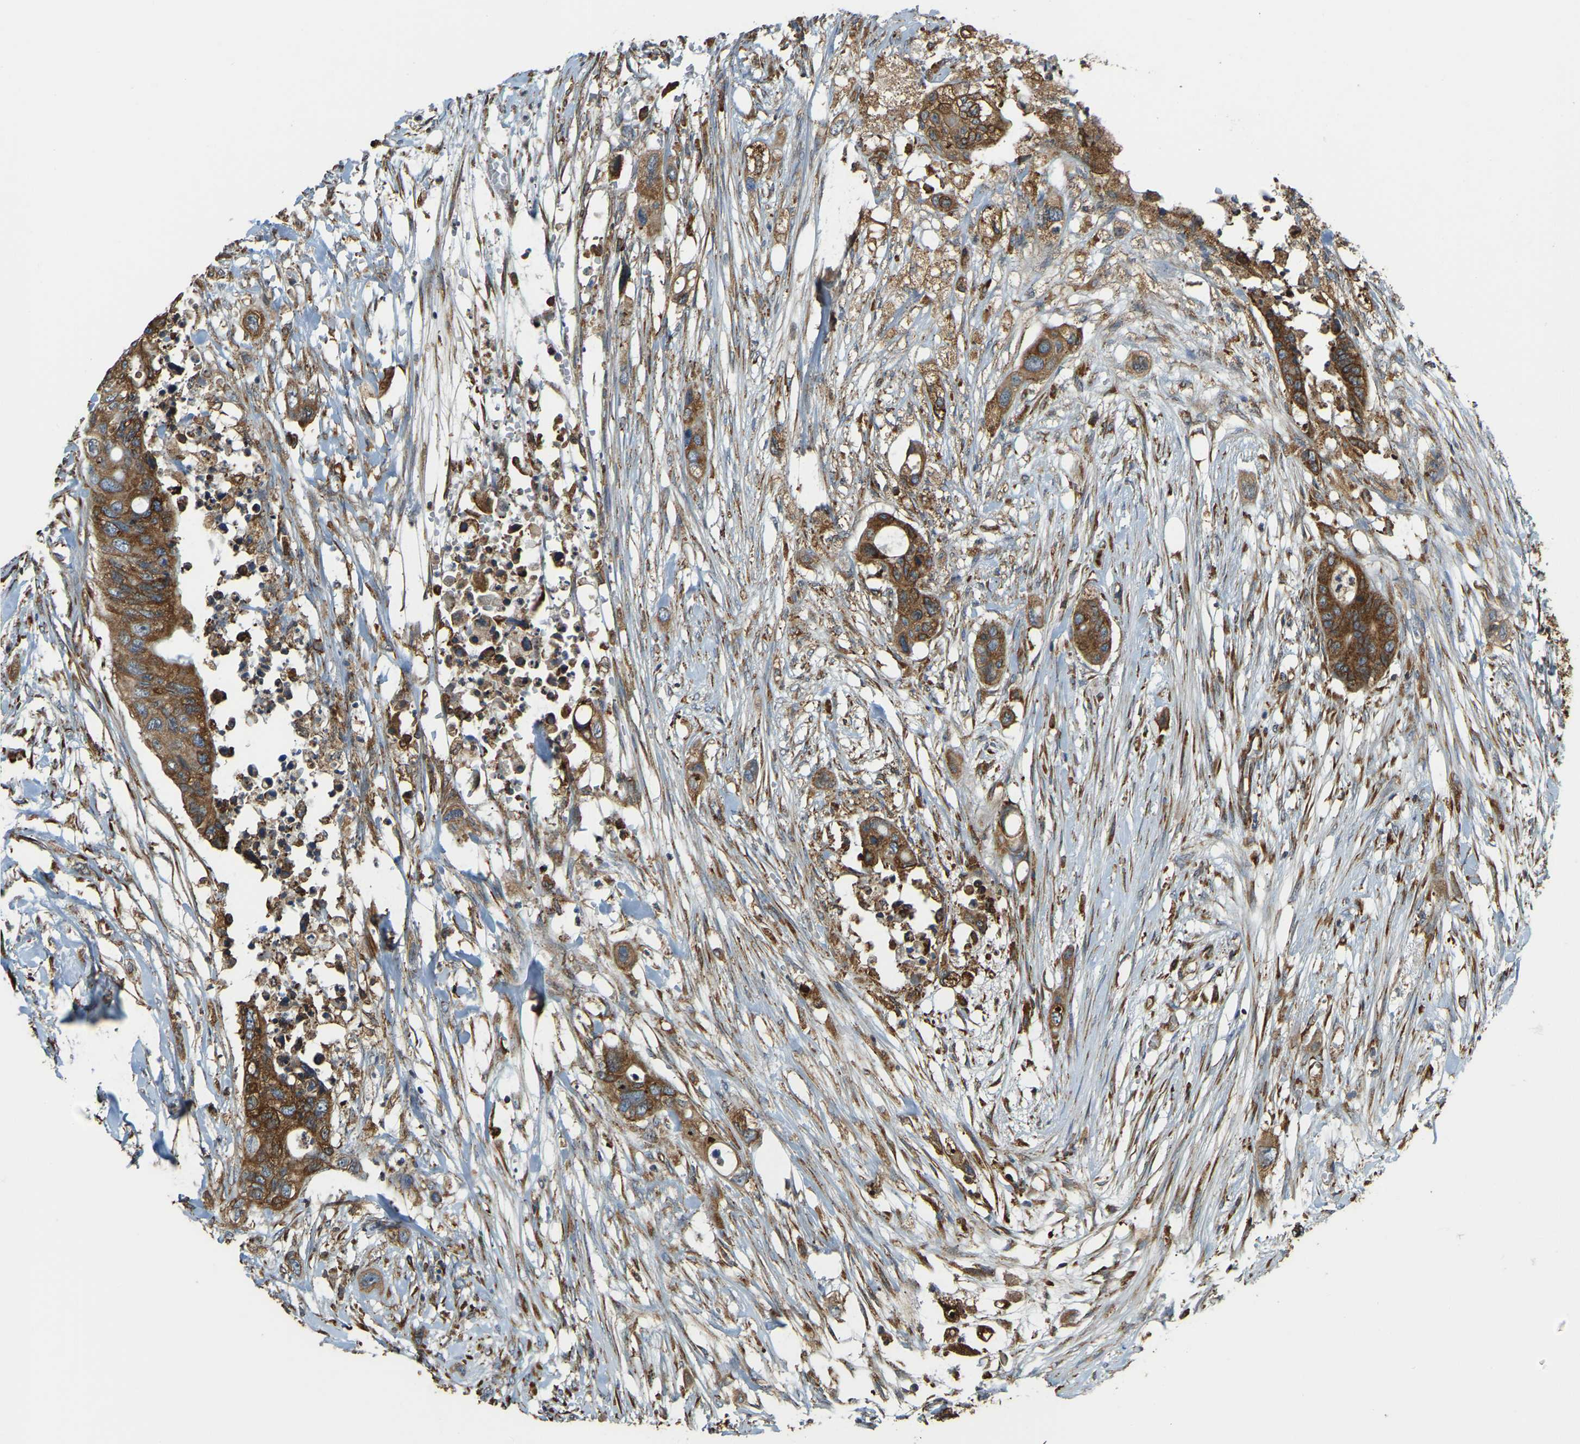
{"staining": {"intensity": "strong", "quantity": ">75%", "location": "cytoplasmic/membranous"}, "tissue": "colorectal cancer", "cell_type": "Tumor cells", "image_type": "cancer", "snomed": [{"axis": "morphology", "description": "Adenocarcinoma, NOS"}, {"axis": "topography", "description": "Colon"}], "caption": "Protein expression analysis of human colorectal cancer (adenocarcinoma) reveals strong cytoplasmic/membranous positivity in about >75% of tumor cells. (Stains: DAB (3,3'-diaminobenzidine) in brown, nuclei in blue, Microscopy: brightfield microscopy at high magnification).", "gene": "RNF115", "patient": {"sex": "female", "age": 57}}